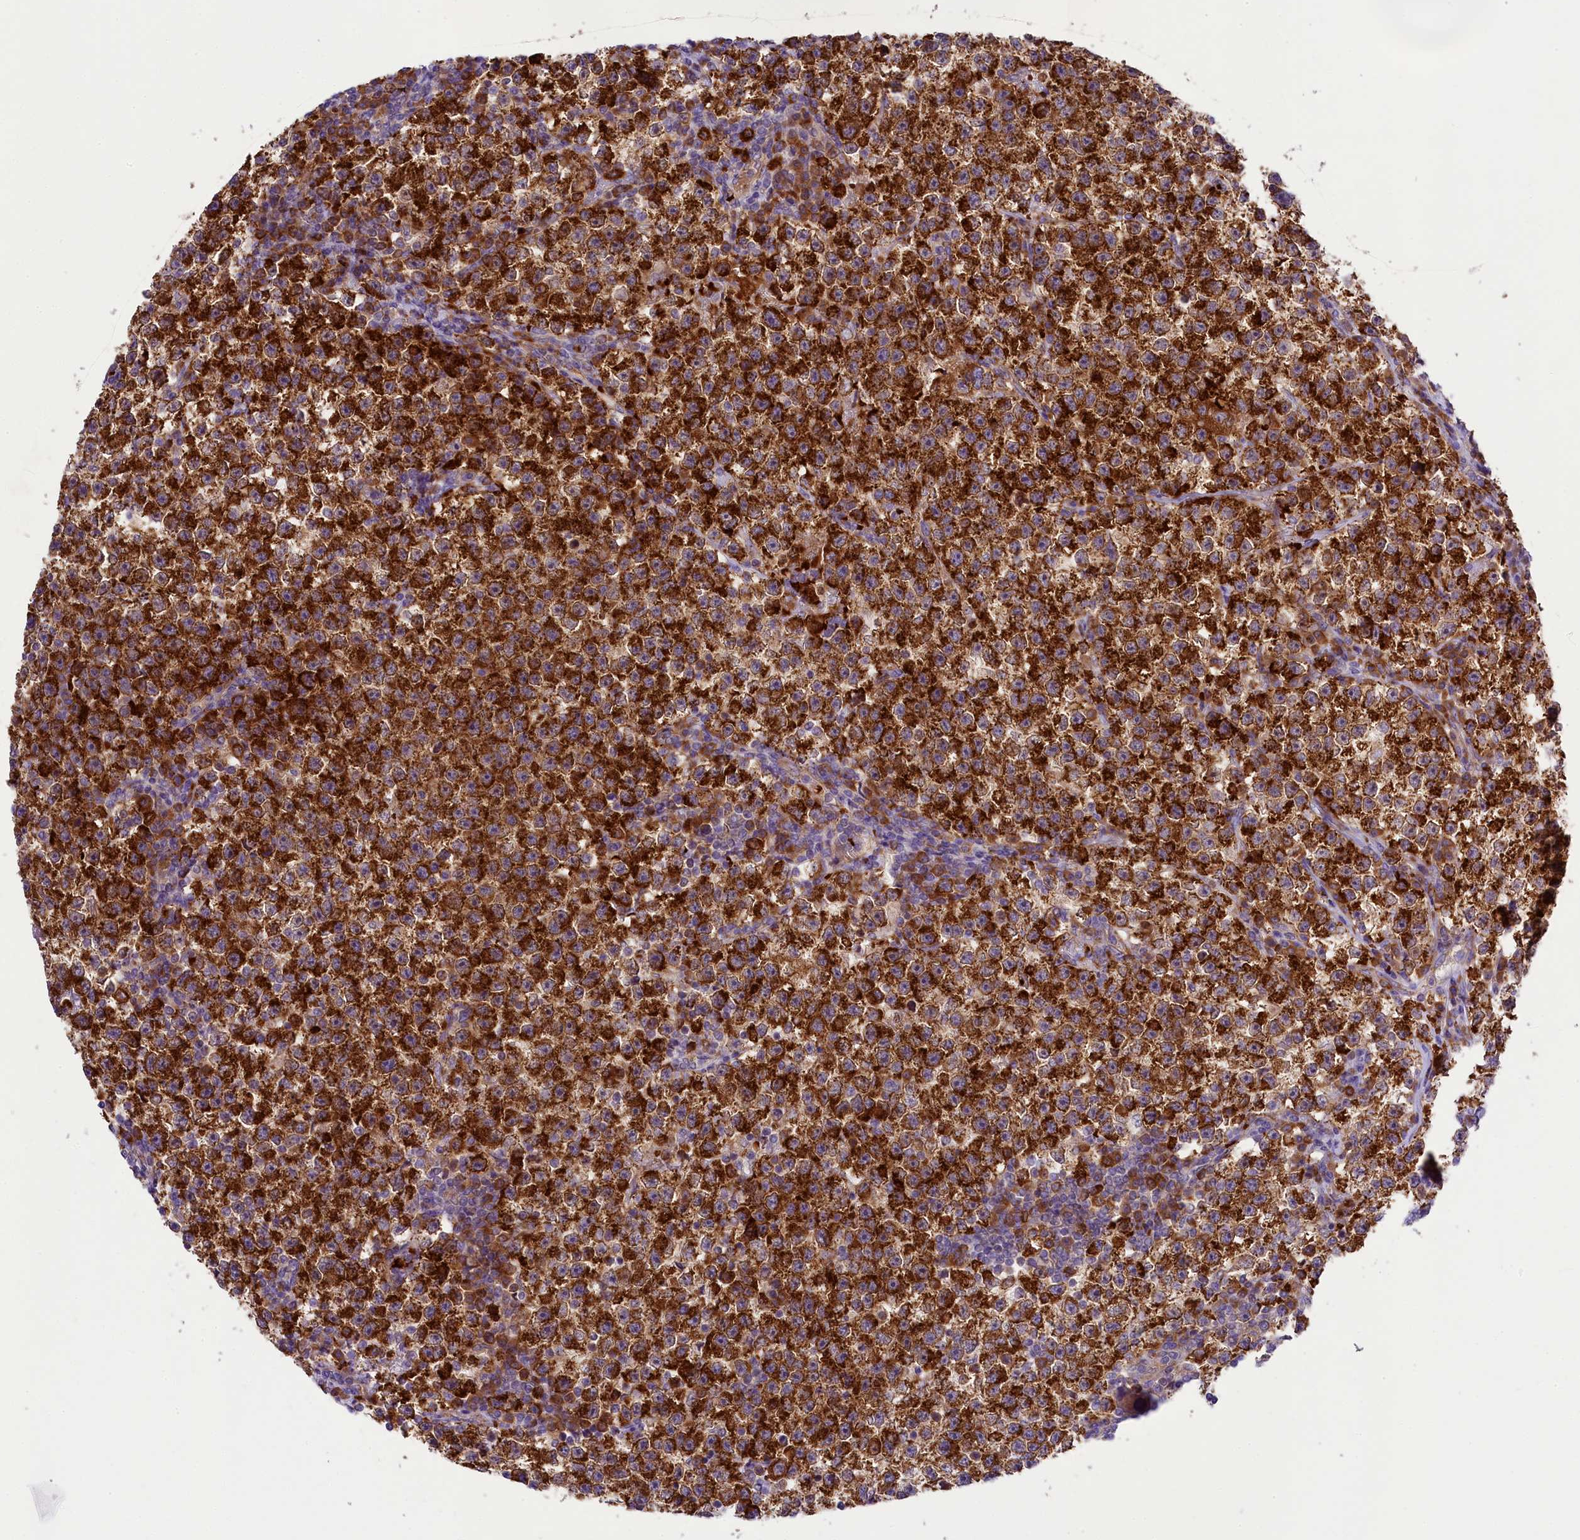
{"staining": {"intensity": "strong", "quantity": ">75%", "location": "cytoplasmic/membranous"}, "tissue": "testis cancer", "cell_type": "Tumor cells", "image_type": "cancer", "snomed": [{"axis": "morphology", "description": "Seminoma, NOS"}, {"axis": "topography", "description": "Testis"}], "caption": "An image showing strong cytoplasmic/membranous positivity in about >75% of tumor cells in testis seminoma, as visualized by brown immunohistochemical staining.", "gene": "LARP4", "patient": {"sex": "male", "age": 22}}